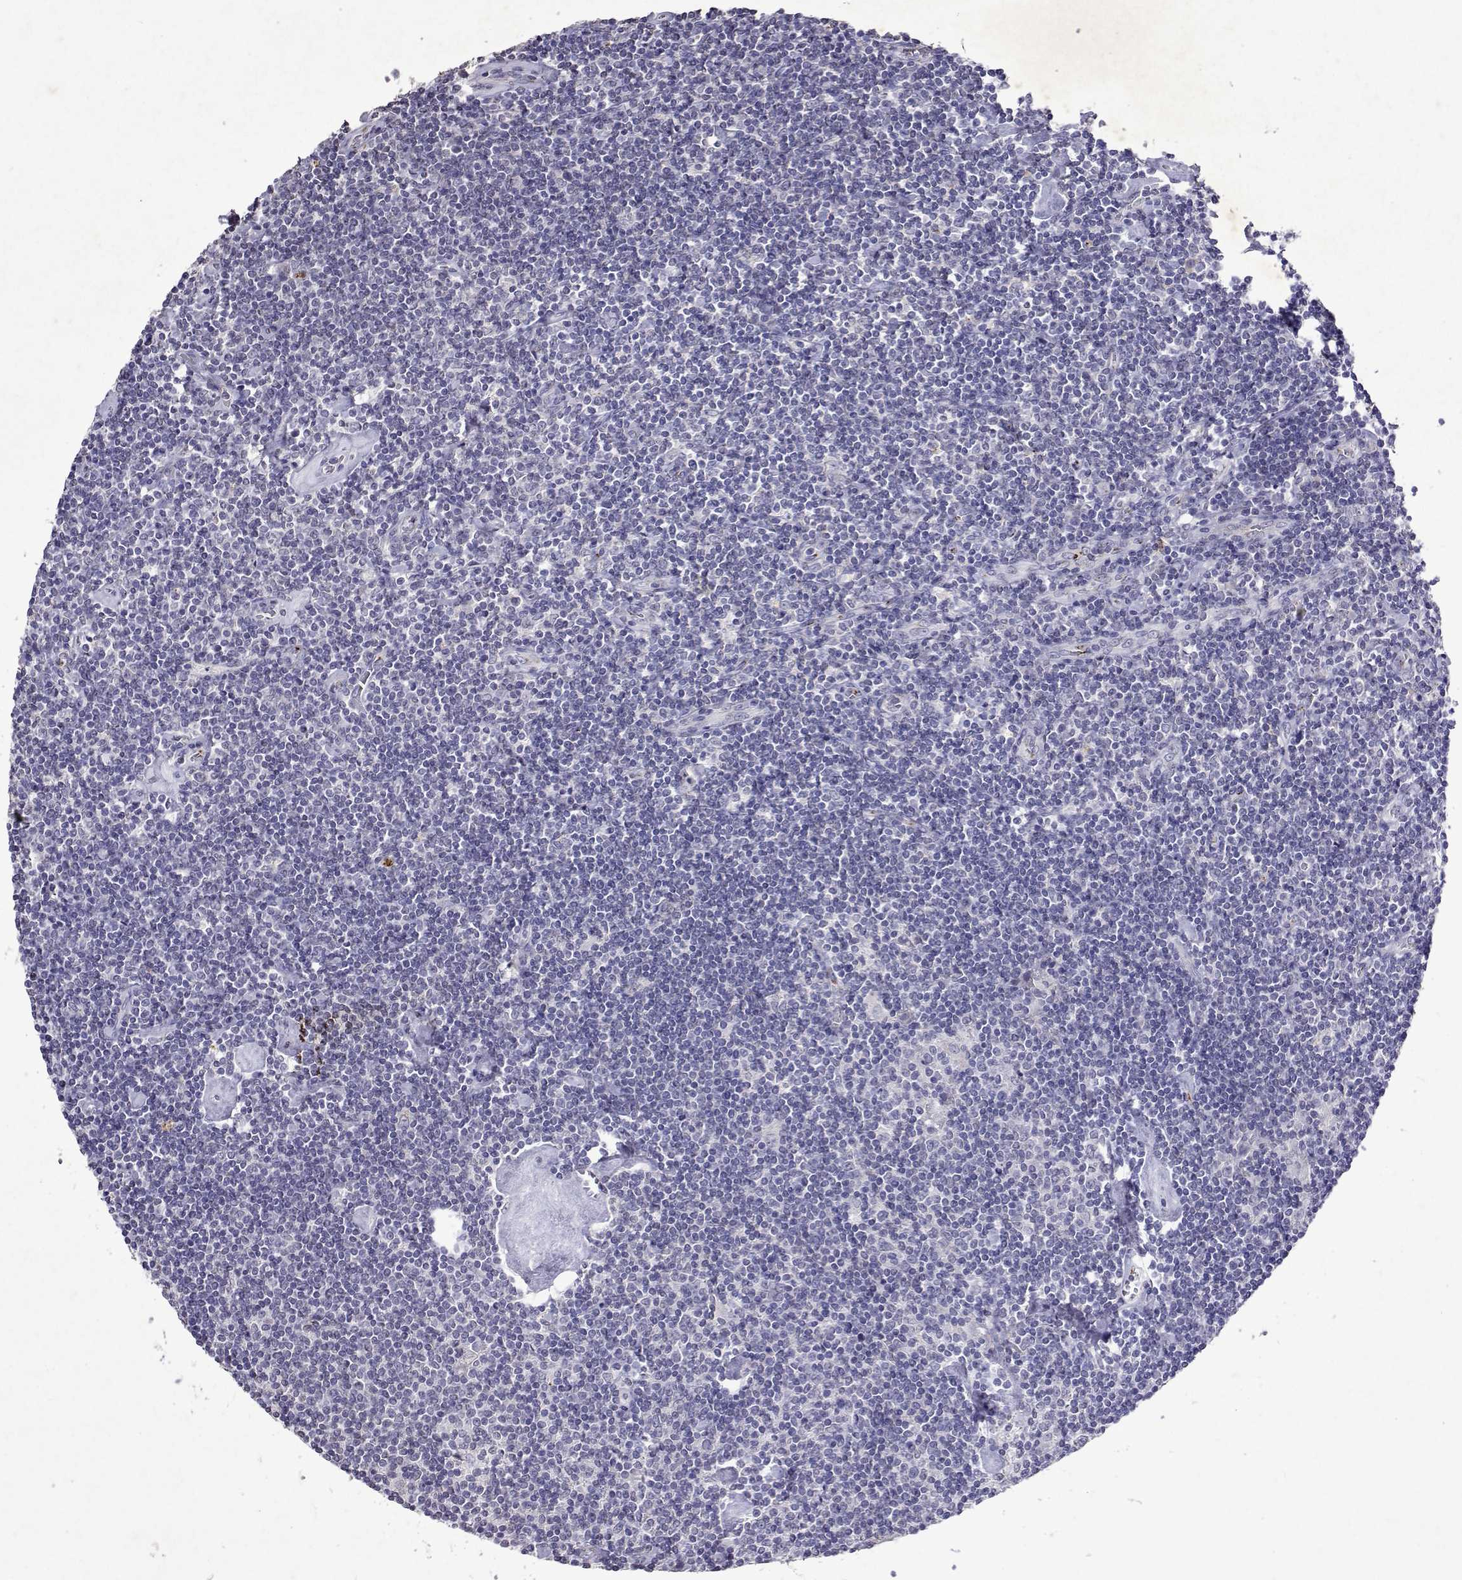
{"staining": {"intensity": "negative", "quantity": "none", "location": "none"}, "tissue": "lymphoma", "cell_type": "Tumor cells", "image_type": "cancer", "snomed": [{"axis": "morphology", "description": "Hodgkin's disease, NOS"}, {"axis": "topography", "description": "Lymph node"}], "caption": "Human lymphoma stained for a protein using IHC demonstrates no expression in tumor cells.", "gene": "DUSP28", "patient": {"sex": "male", "age": 40}}